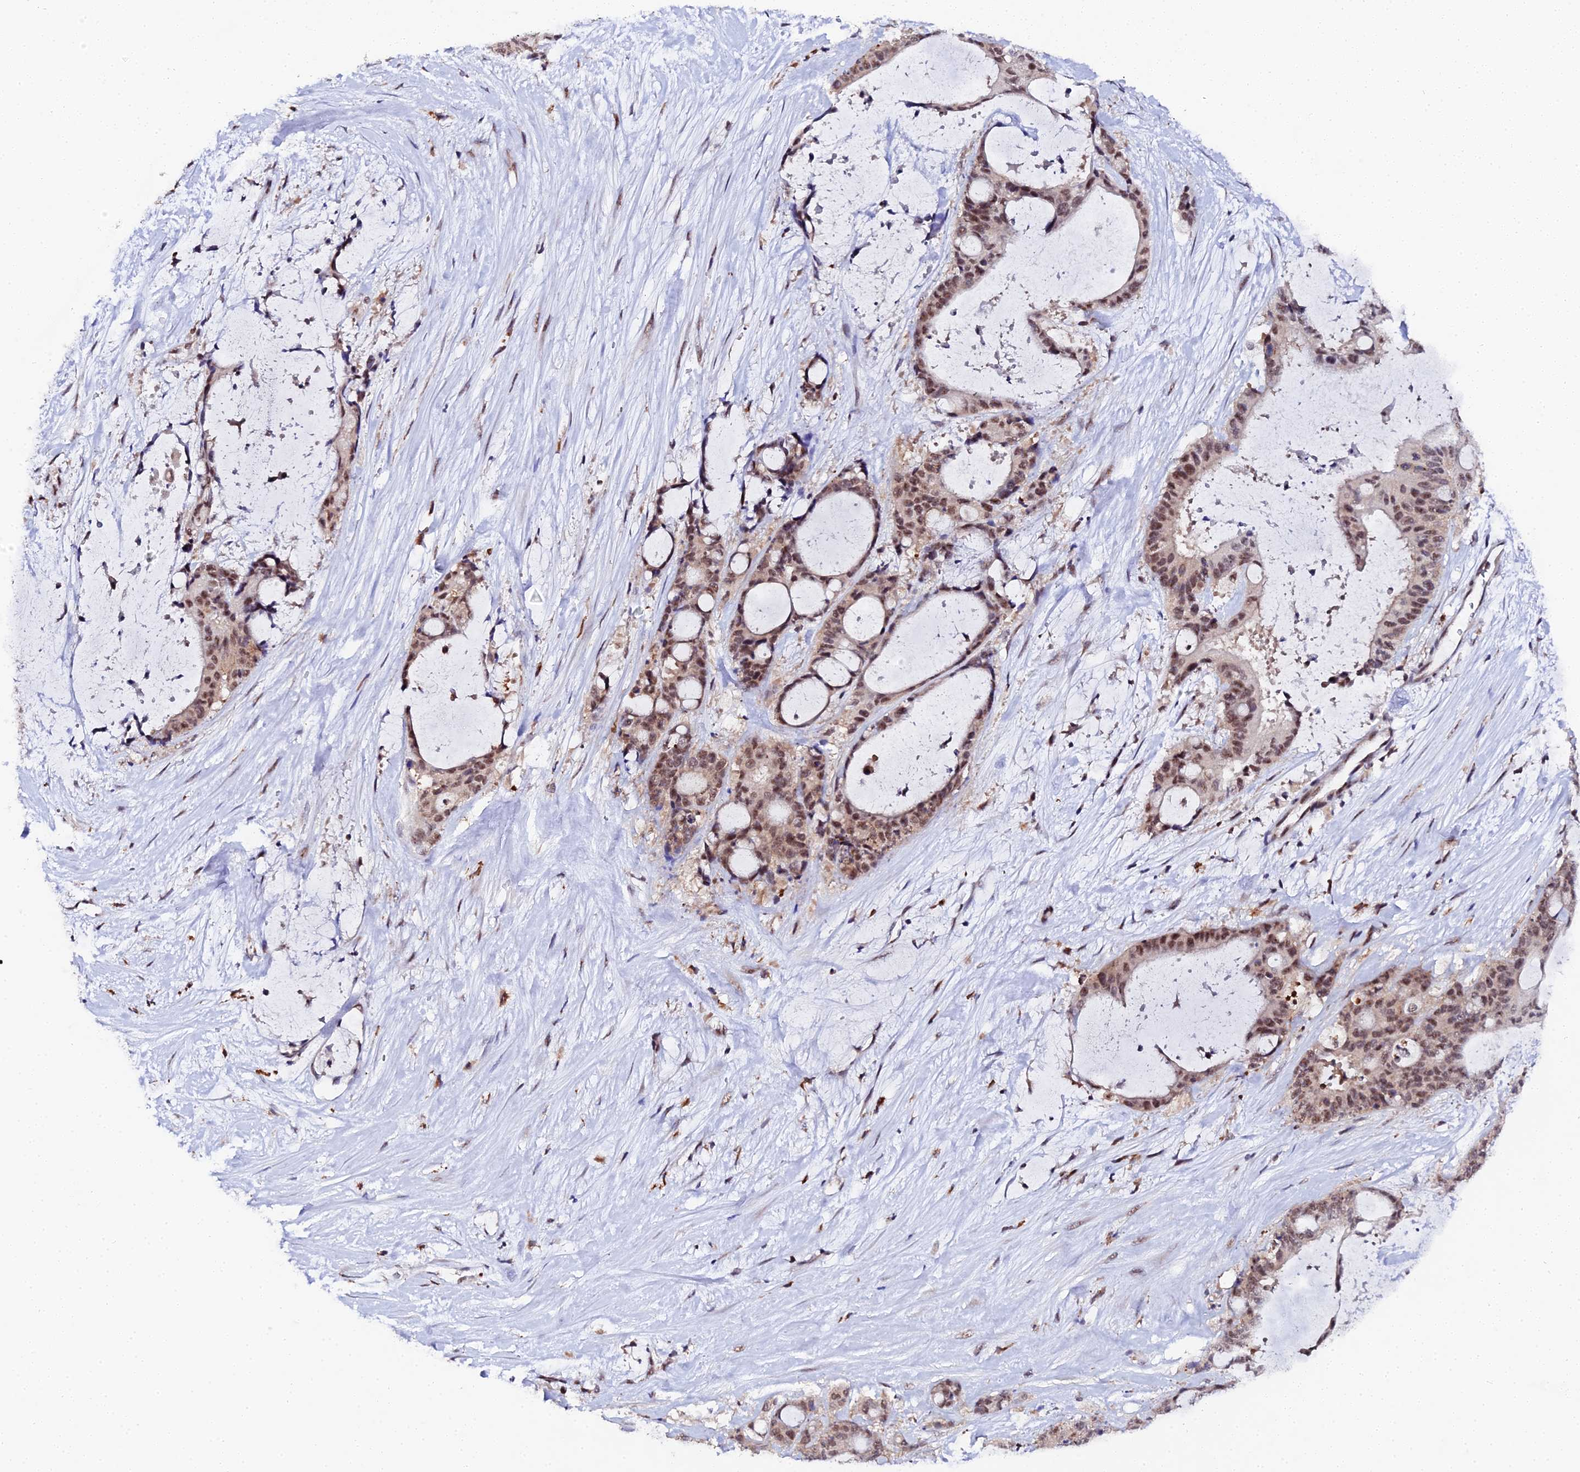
{"staining": {"intensity": "moderate", "quantity": ">75%", "location": "nuclear"}, "tissue": "liver cancer", "cell_type": "Tumor cells", "image_type": "cancer", "snomed": [{"axis": "morphology", "description": "Normal tissue, NOS"}, {"axis": "morphology", "description": "Cholangiocarcinoma"}, {"axis": "topography", "description": "Liver"}, {"axis": "topography", "description": "Peripheral nerve tissue"}], "caption": "The micrograph displays a brown stain indicating the presence of a protein in the nuclear of tumor cells in cholangiocarcinoma (liver).", "gene": "MAGOHB", "patient": {"sex": "female", "age": 73}}